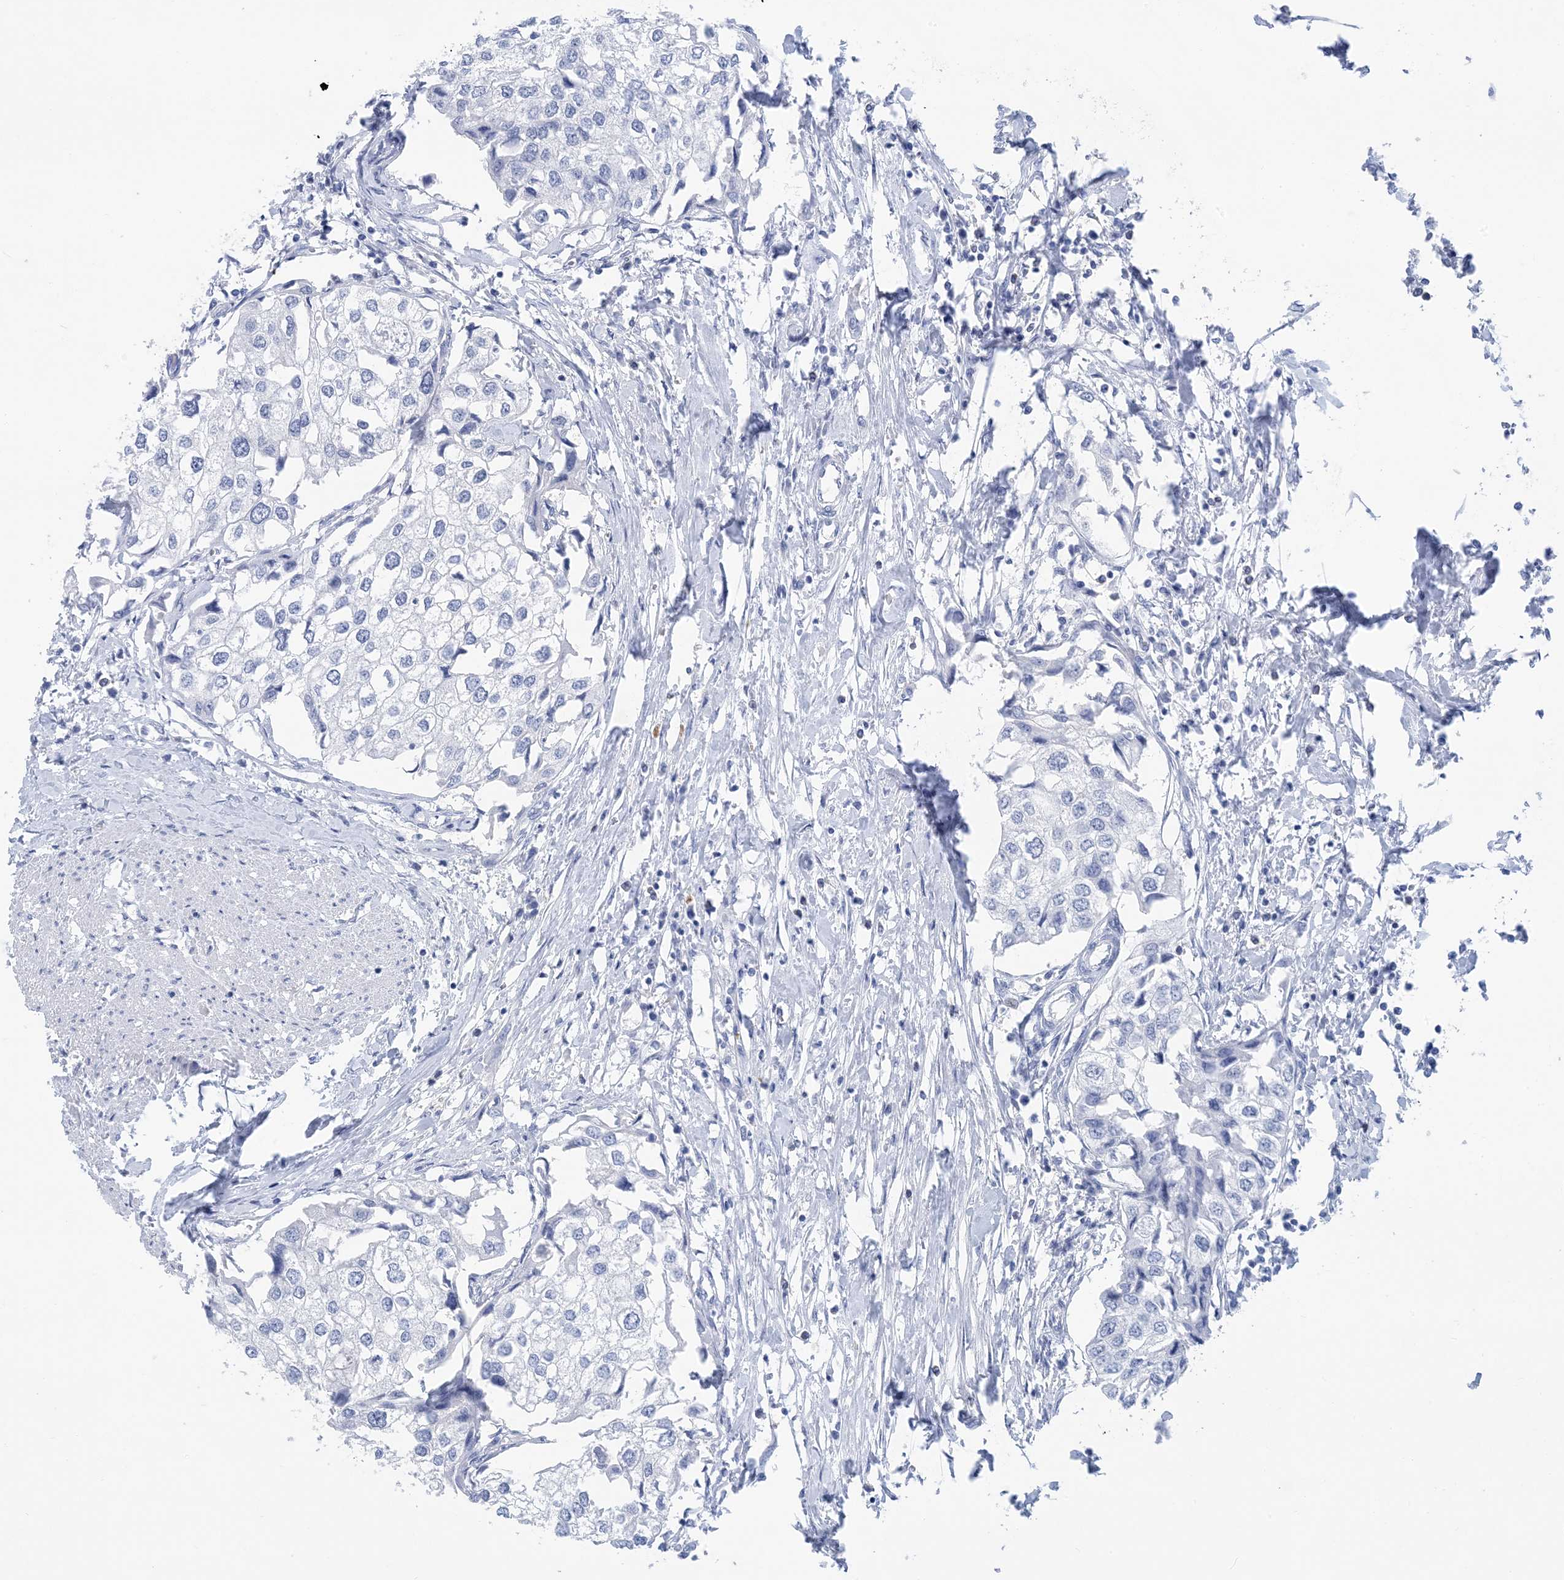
{"staining": {"intensity": "negative", "quantity": "none", "location": "none"}, "tissue": "urothelial cancer", "cell_type": "Tumor cells", "image_type": "cancer", "snomed": [{"axis": "morphology", "description": "Urothelial carcinoma, High grade"}, {"axis": "topography", "description": "Urinary bladder"}], "caption": "An image of urothelial cancer stained for a protein reveals no brown staining in tumor cells. Brightfield microscopy of immunohistochemistry (IHC) stained with DAB (3,3'-diaminobenzidine) (brown) and hematoxylin (blue), captured at high magnification.", "gene": "SH3YL1", "patient": {"sex": "male", "age": 64}}